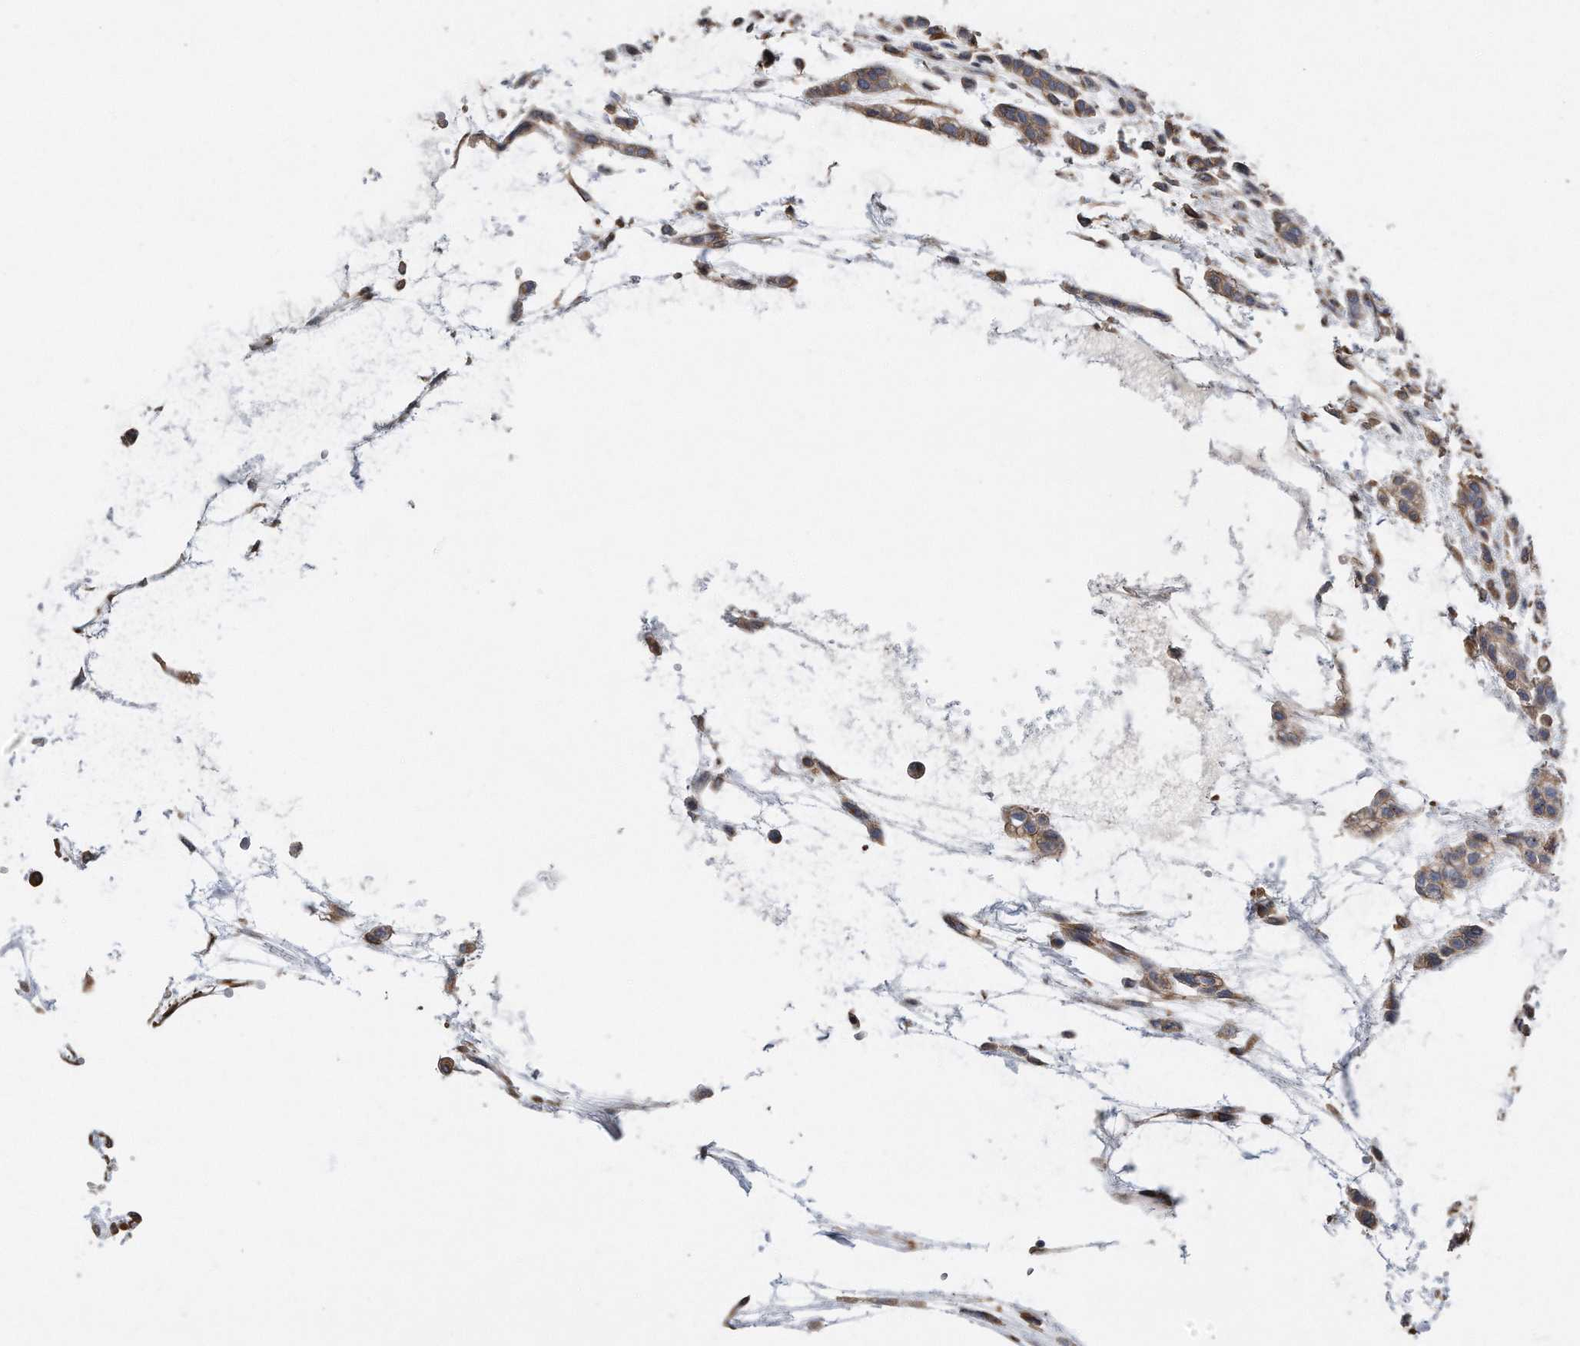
{"staining": {"intensity": "moderate", "quantity": "25%-75%", "location": "cytoplasmic/membranous"}, "tissue": "head and neck cancer", "cell_type": "Tumor cells", "image_type": "cancer", "snomed": [{"axis": "morphology", "description": "Adenocarcinoma, NOS"}, {"axis": "morphology", "description": "Adenoma, NOS"}, {"axis": "topography", "description": "Head-Neck"}], "caption": "DAB immunohistochemical staining of head and neck cancer reveals moderate cytoplasmic/membranous protein expression in about 25%-75% of tumor cells. The staining was performed using DAB (3,3'-diaminobenzidine), with brown indicating positive protein expression. Nuclei are stained blue with hematoxylin.", "gene": "GPC1", "patient": {"sex": "female", "age": 55}}